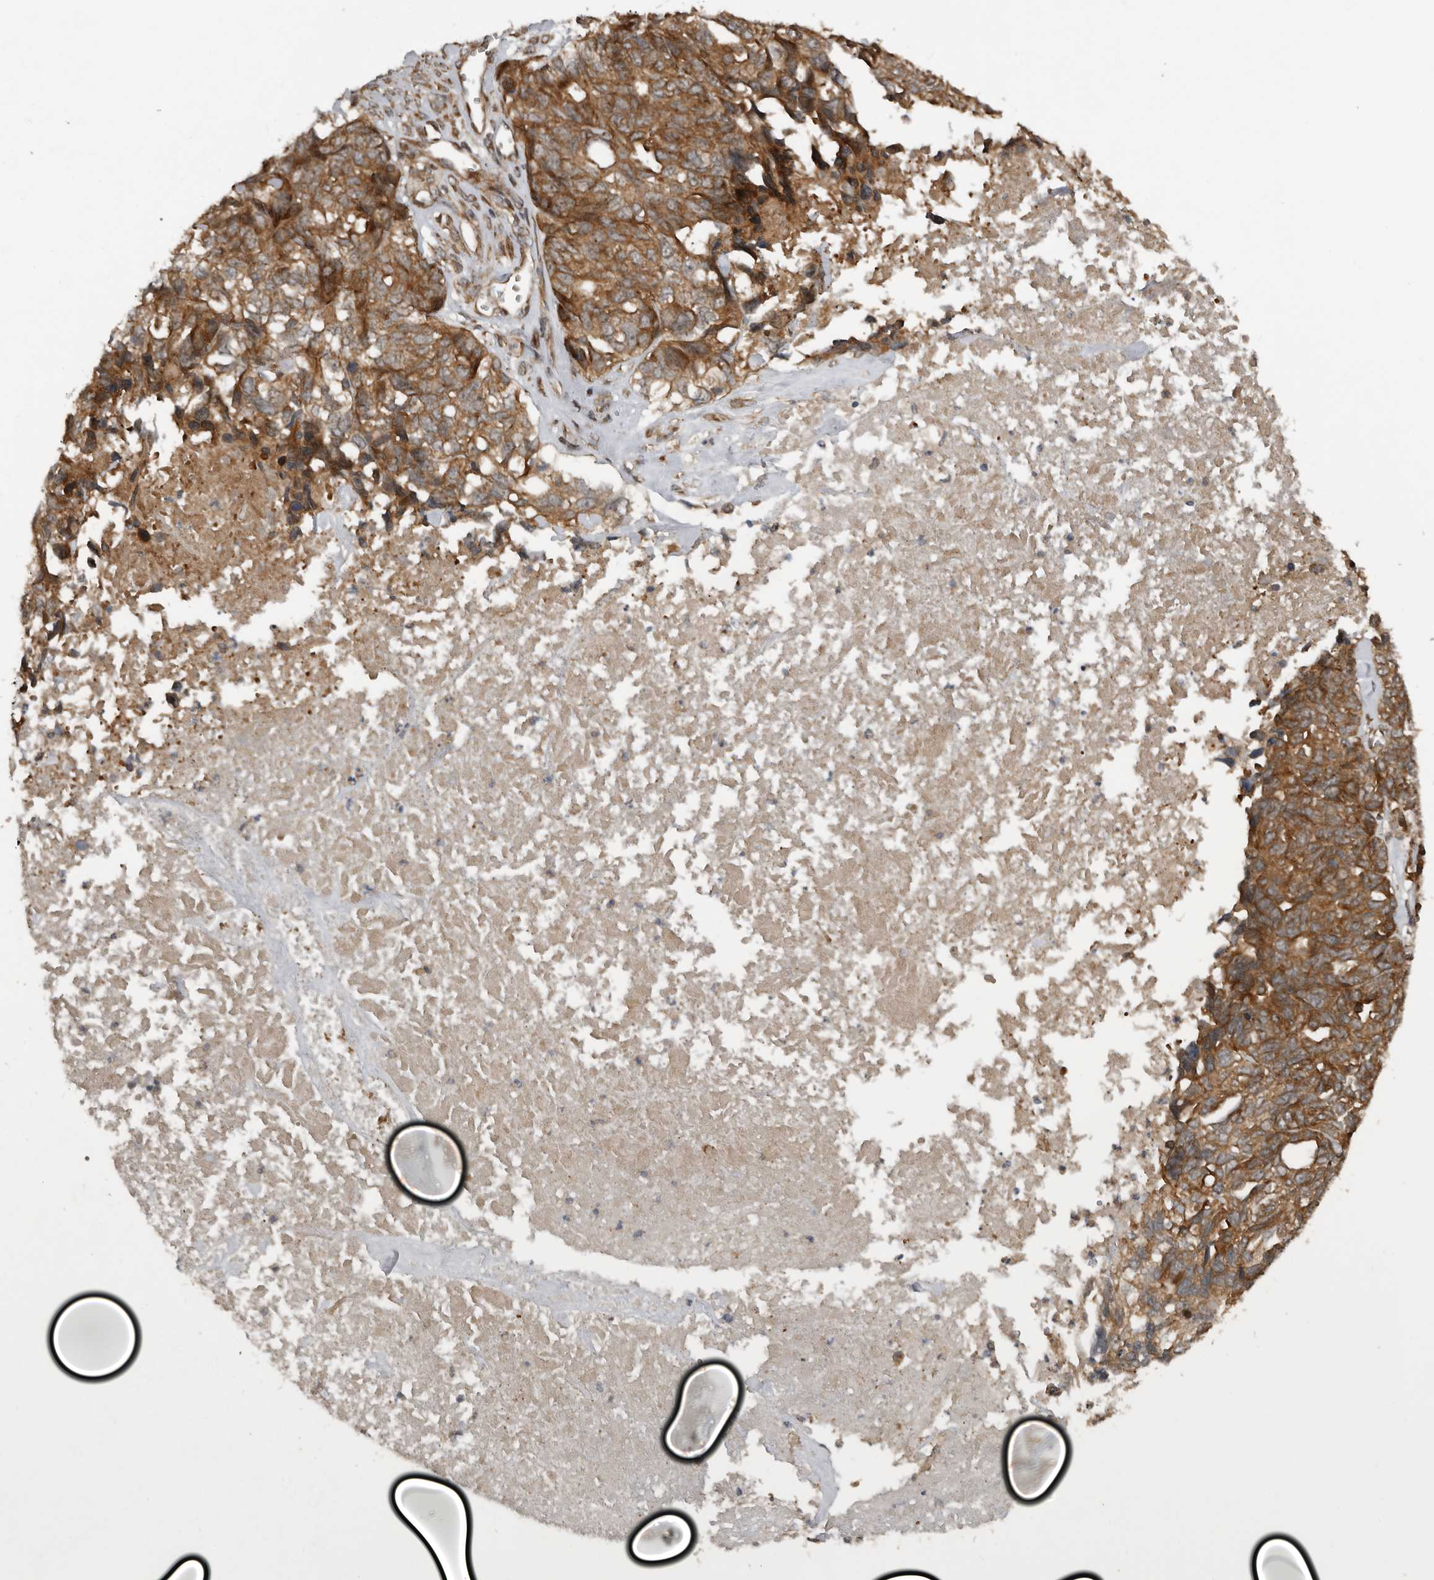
{"staining": {"intensity": "moderate", "quantity": ">75%", "location": "cytoplasmic/membranous"}, "tissue": "ovarian cancer", "cell_type": "Tumor cells", "image_type": "cancer", "snomed": [{"axis": "morphology", "description": "Cystadenocarcinoma, serous, NOS"}, {"axis": "topography", "description": "Ovary"}], "caption": "A brown stain highlights moderate cytoplasmic/membranous expression of a protein in ovarian serous cystadenocarcinoma tumor cells. The staining was performed using DAB, with brown indicating positive protein expression. Nuclei are stained blue with hematoxylin.", "gene": "CCDC190", "patient": {"sex": "female", "age": 79}}